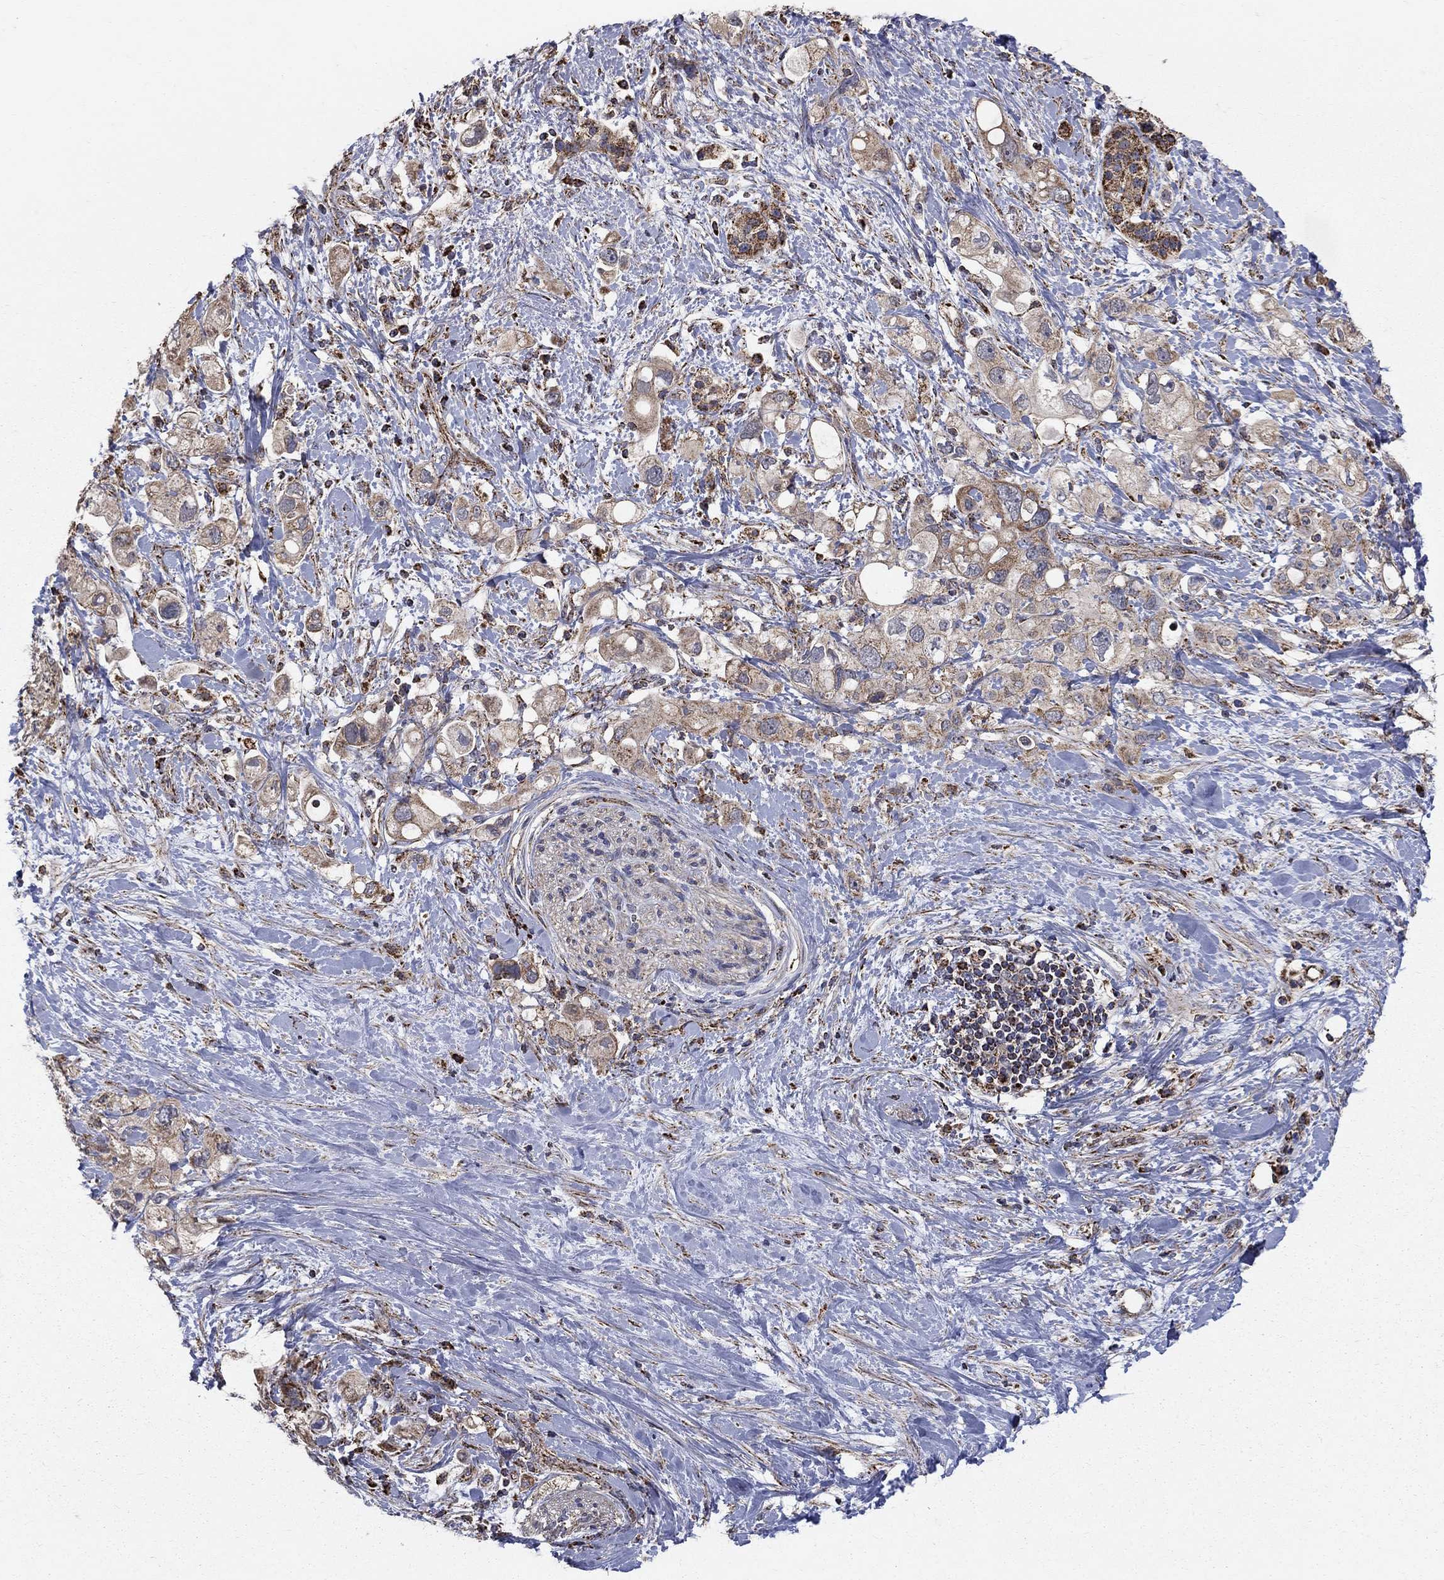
{"staining": {"intensity": "strong", "quantity": "25%-75%", "location": "cytoplasmic/membranous"}, "tissue": "pancreatic cancer", "cell_type": "Tumor cells", "image_type": "cancer", "snomed": [{"axis": "morphology", "description": "Adenocarcinoma, NOS"}, {"axis": "topography", "description": "Pancreas"}], "caption": "Immunohistochemistry (DAB) staining of pancreatic cancer shows strong cytoplasmic/membranous protein positivity in about 25%-75% of tumor cells.", "gene": "NDUFS8", "patient": {"sex": "female", "age": 56}}